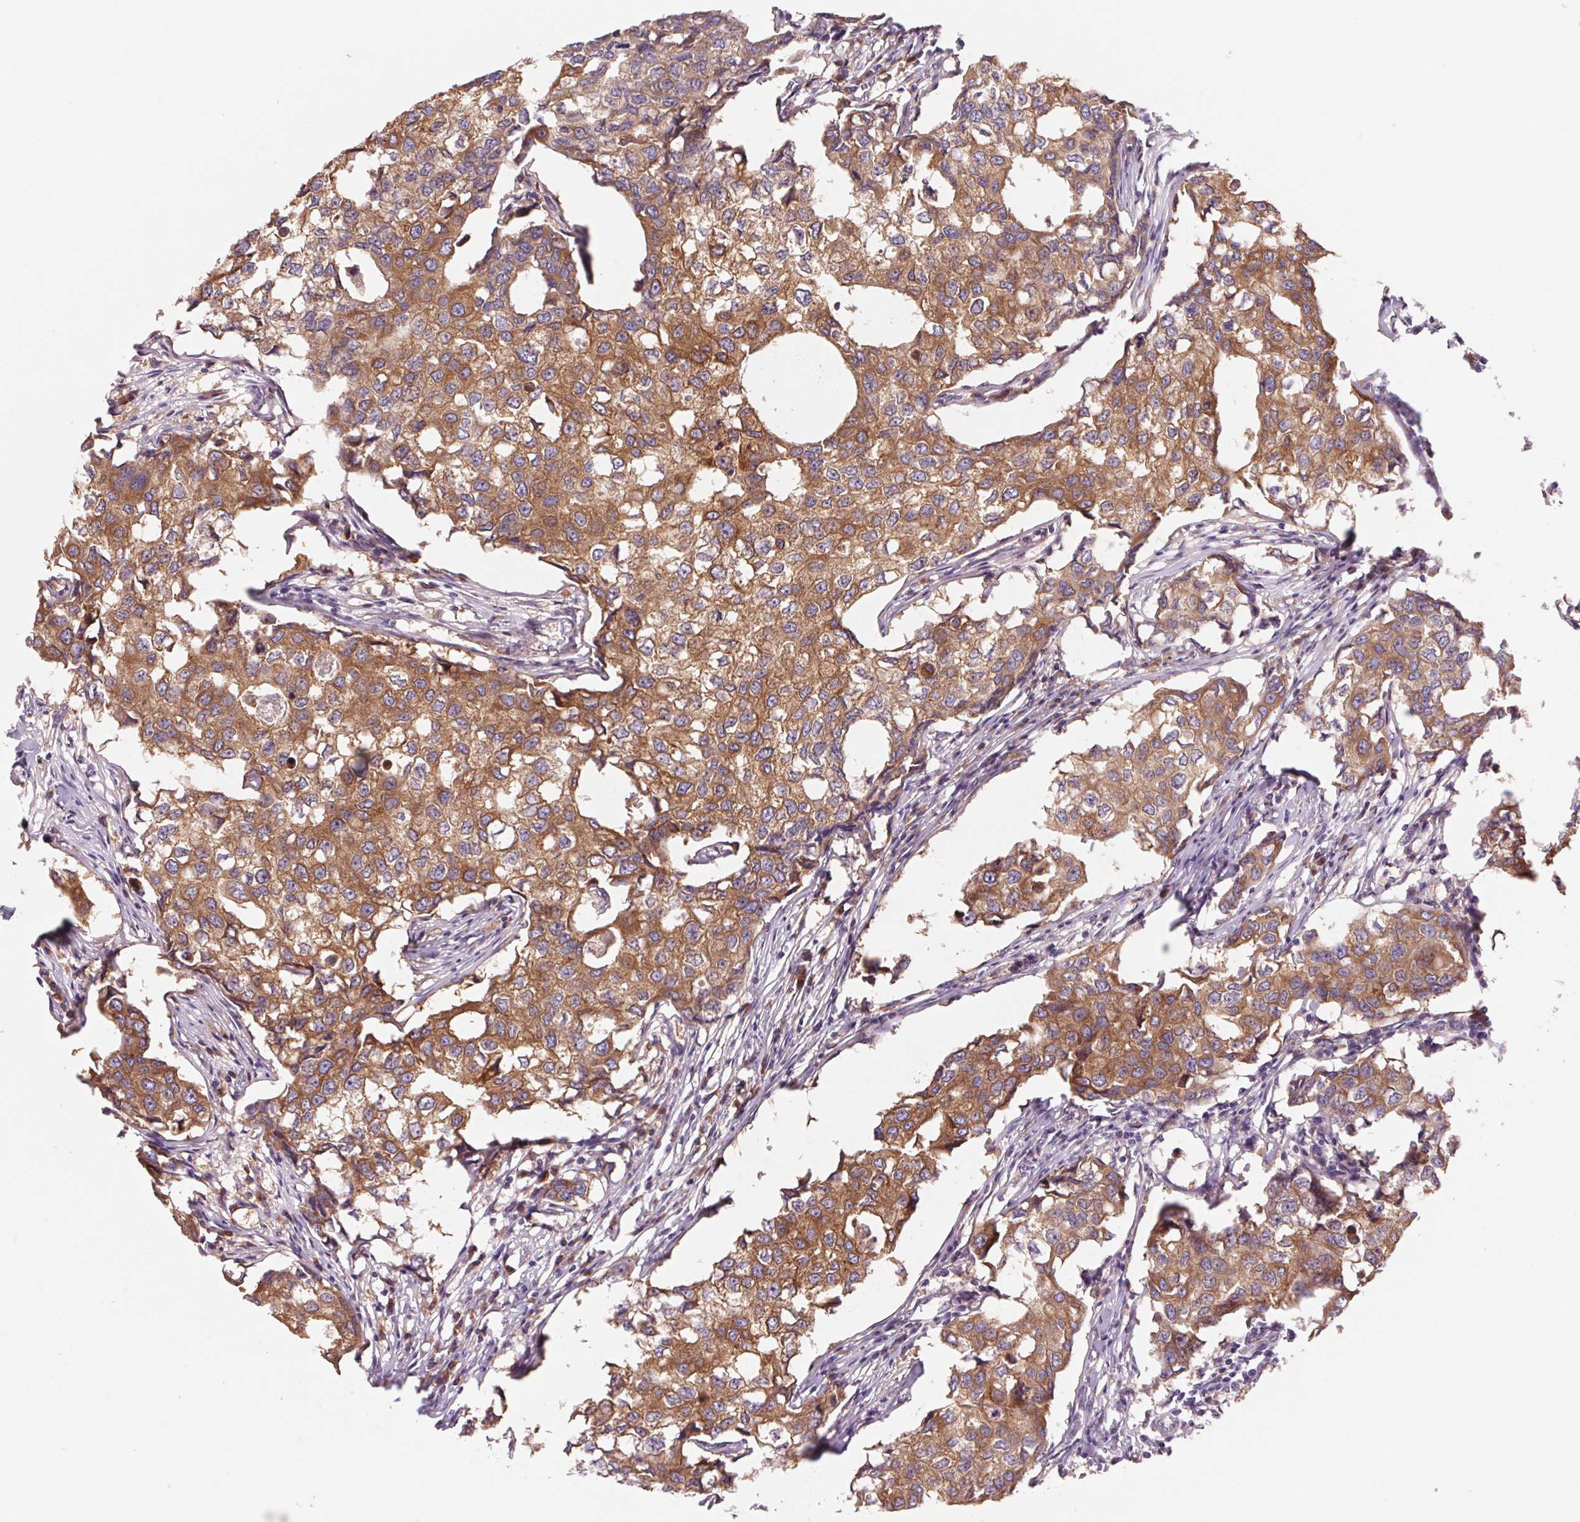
{"staining": {"intensity": "moderate", "quantity": ">75%", "location": "cytoplasmic/membranous"}, "tissue": "breast cancer", "cell_type": "Tumor cells", "image_type": "cancer", "snomed": [{"axis": "morphology", "description": "Duct carcinoma"}, {"axis": "topography", "description": "Breast"}], "caption": "IHC image of human intraductal carcinoma (breast) stained for a protein (brown), which displays medium levels of moderate cytoplasmic/membranous staining in approximately >75% of tumor cells.", "gene": "RAB1A", "patient": {"sex": "female", "age": 27}}